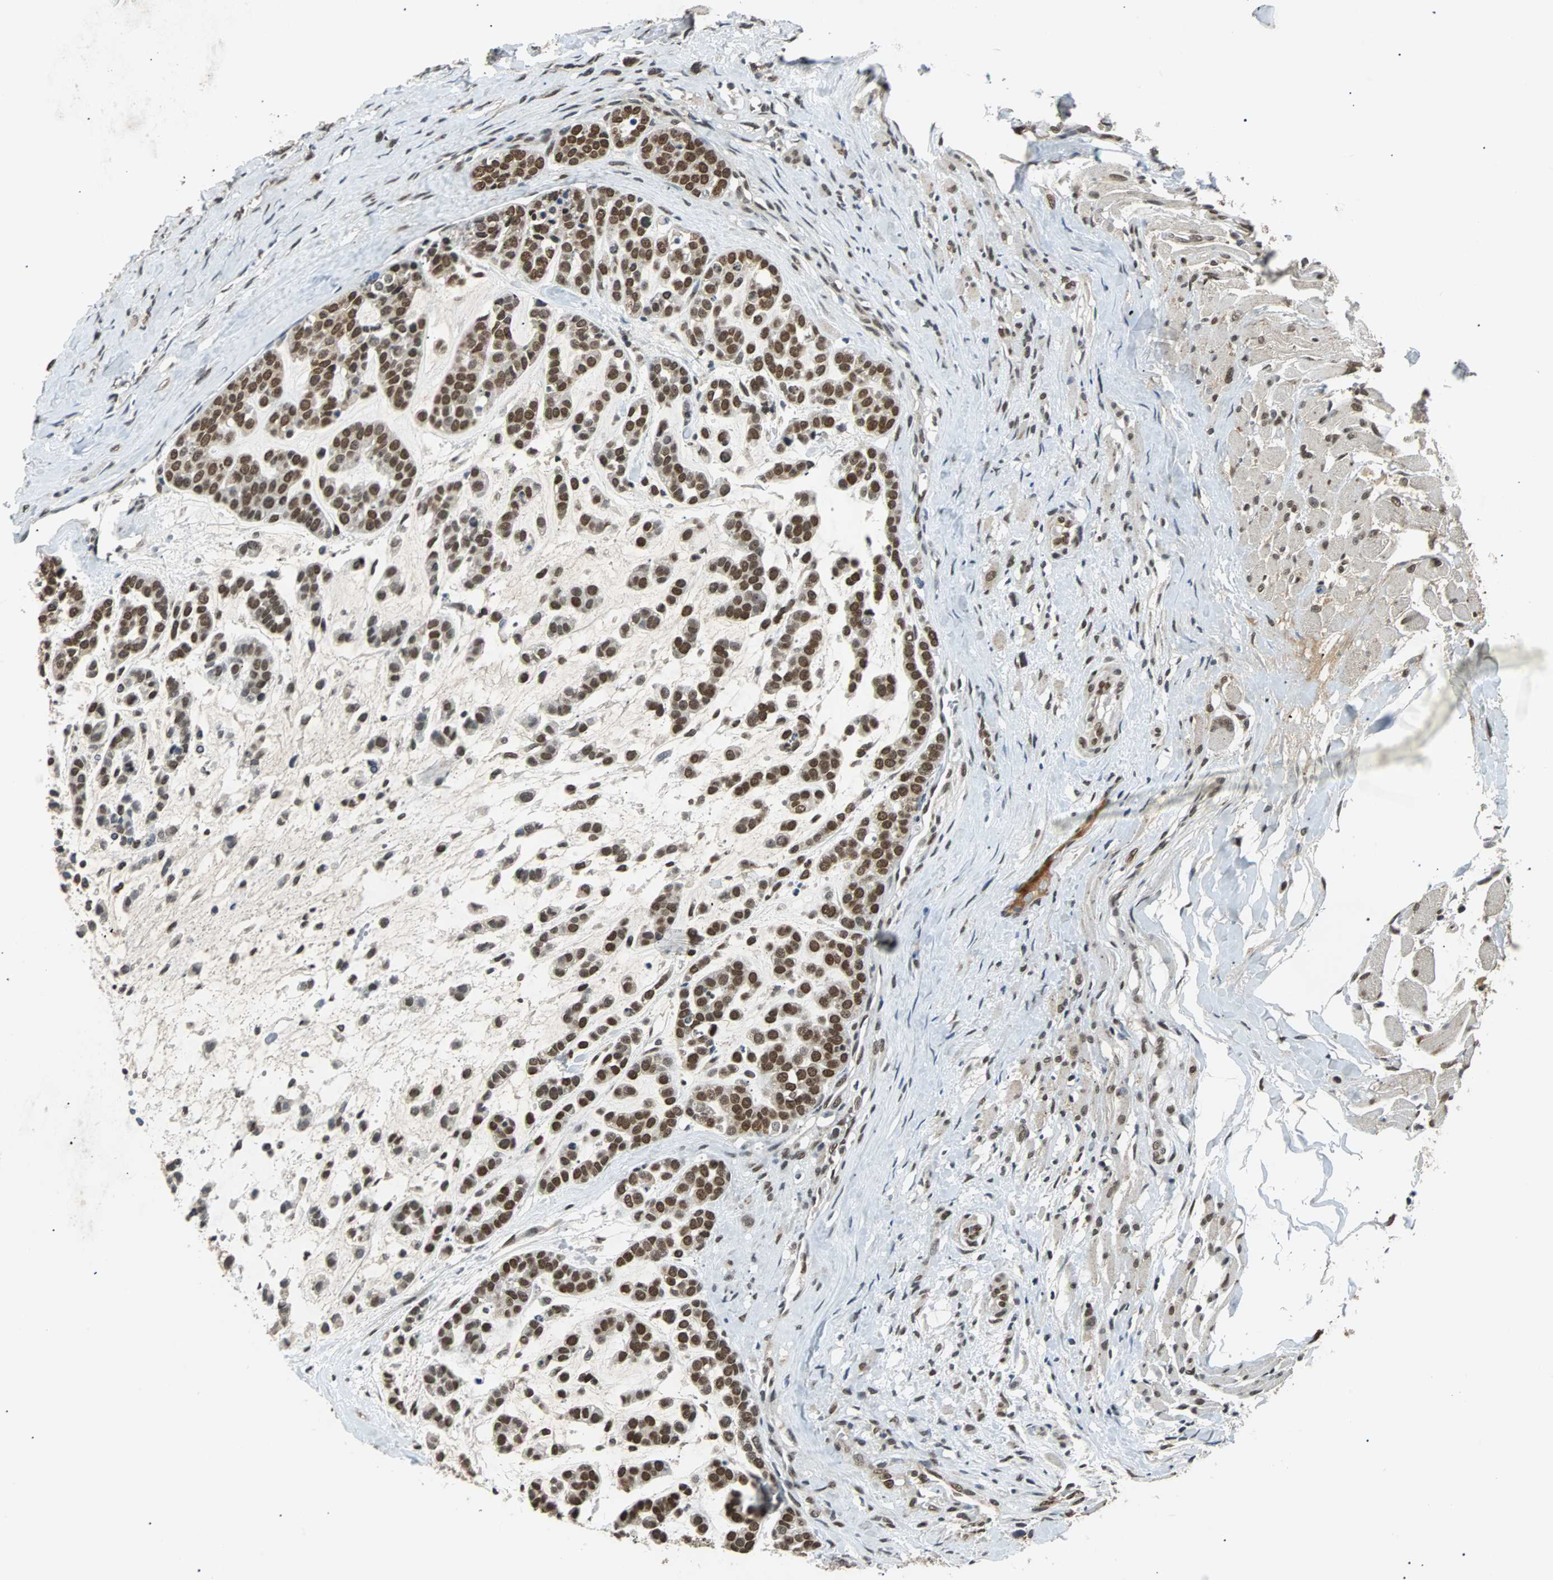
{"staining": {"intensity": "strong", "quantity": ">75%", "location": "nuclear"}, "tissue": "head and neck cancer", "cell_type": "Tumor cells", "image_type": "cancer", "snomed": [{"axis": "morphology", "description": "Adenocarcinoma, NOS"}, {"axis": "morphology", "description": "Adenoma, NOS"}, {"axis": "topography", "description": "Head-Neck"}], "caption": "Immunohistochemistry (IHC) of head and neck cancer demonstrates high levels of strong nuclear positivity in approximately >75% of tumor cells.", "gene": "PHC1", "patient": {"sex": "female", "age": 55}}